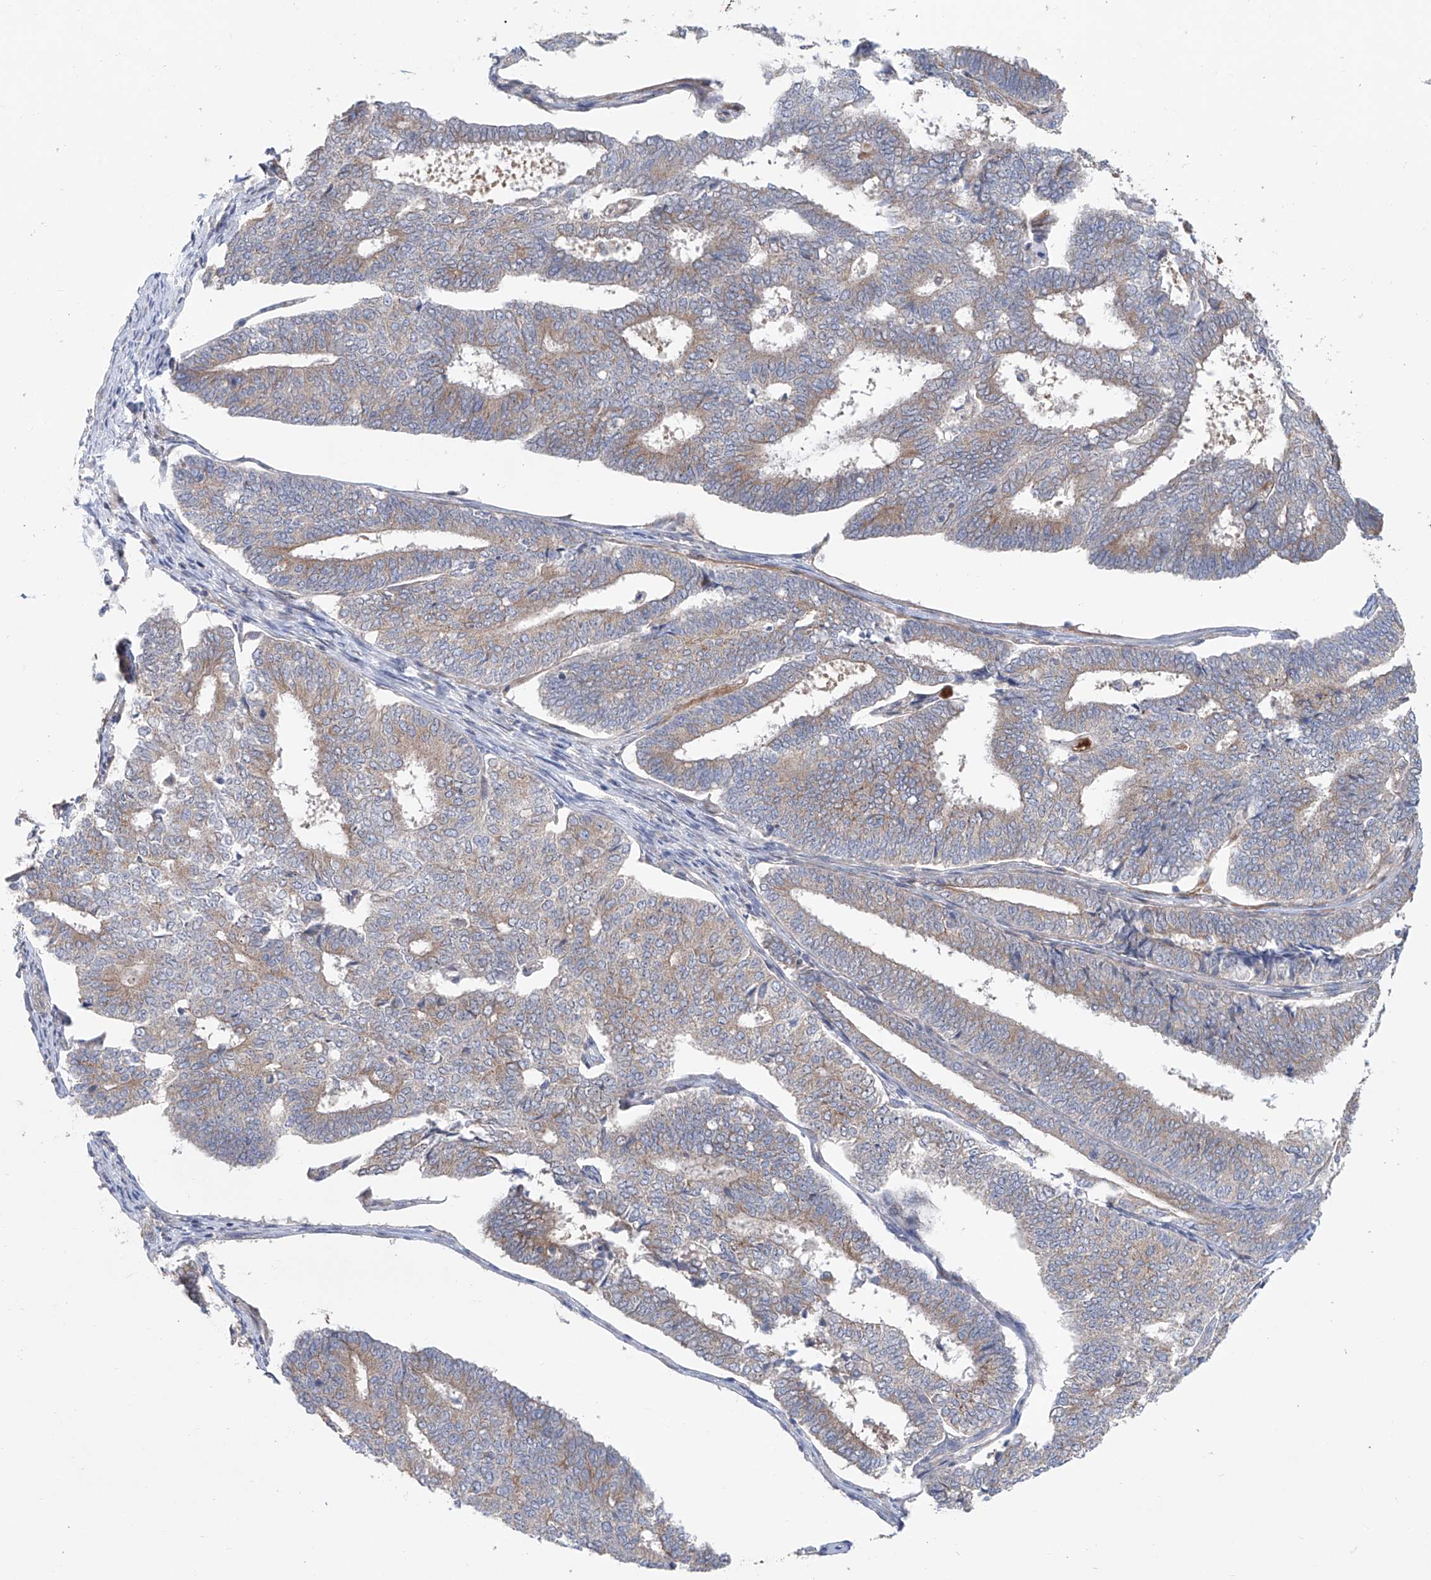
{"staining": {"intensity": "weak", "quantity": "25%-75%", "location": "cytoplasmic/membranous"}, "tissue": "endometrial cancer", "cell_type": "Tumor cells", "image_type": "cancer", "snomed": [{"axis": "morphology", "description": "Adenocarcinoma, NOS"}, {"axis": "topography", "description": "Endometrium"}], "caption": "Tumor cells demonstrate low levels of weak cytoplasmic/membranous positivity in approximately 25%-75% of cells in endometrial cancer.", "gene": "KLC4", "patient": {"sex": "female", "age": 70}}